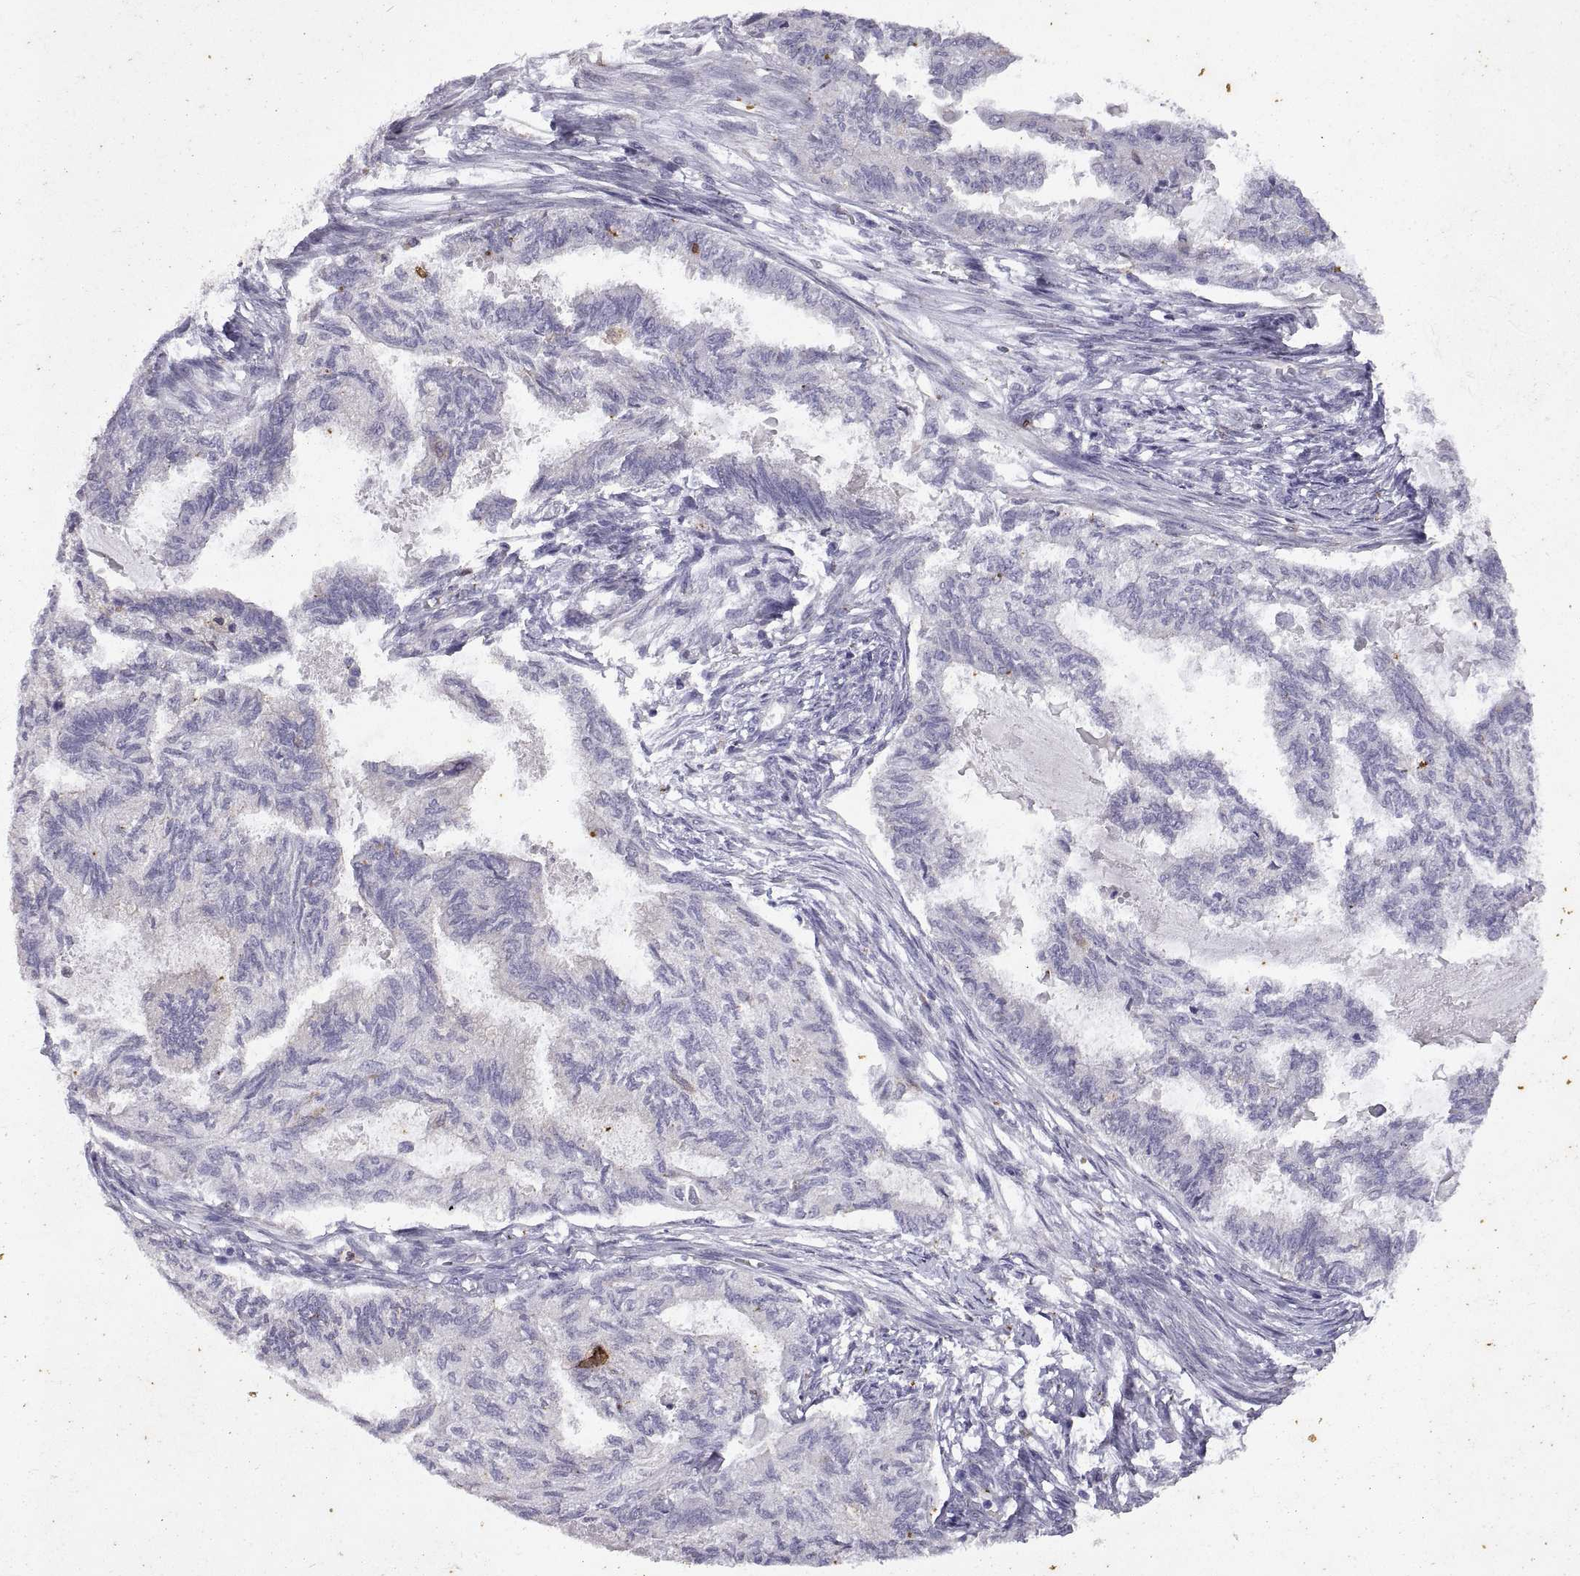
{"staining": {"intensity": "negative", "quantity": "none", "location": "none"}, "tissue": "endometrial cancer", "cell_type": "Tumor cells", "image_type": "cancer", "snomed": [{"axis": "morphology", "description": "Adenocarcinoma, NOS"}, {"axis": "topography", "description": "Endometrium"}], "caption": "DAB (3,3'-diaminobenzidine) immunohistochemical staining of human endometrial cancer reveals no significant positivity in tumor cells.", "gene": "DOK3", "patient": {"sex": "female", "age": 86}}